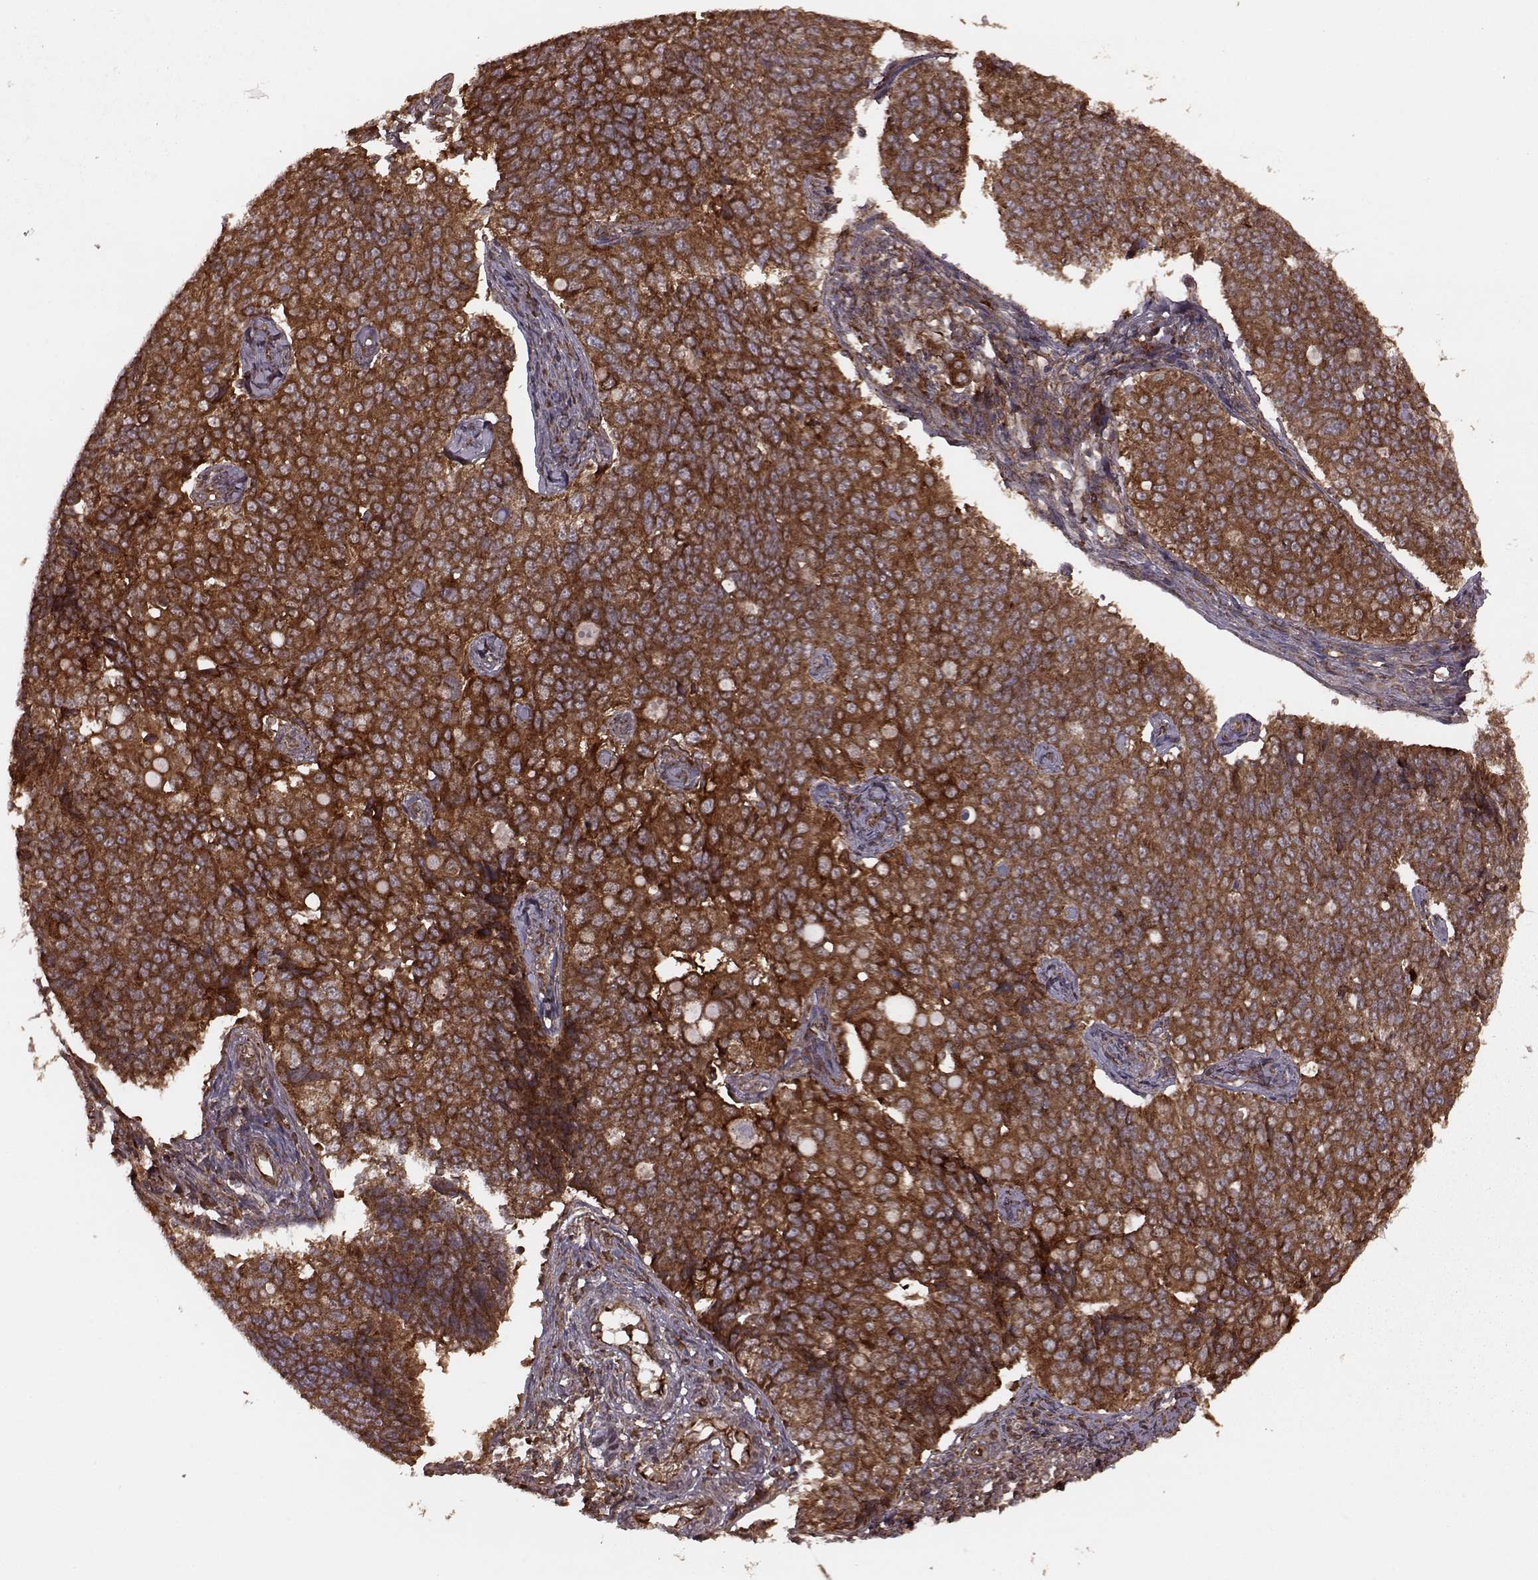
{"staining": {"intensity": "strong", "quantity": ">75%", "location": "cytoplasmic/membranous"}, "tissue": "endometrial cancer", "cell_type": "Tumor cells", "image_type": "cancer", "snomed": [{"axis": "morphology", "description": "Adenocarcinoma, NOS"}, {"axis": "topography", "description": "Endometrium"}], "caption": "This micrograph demonstrates immunohistochemistry (IHC) staining of human adenocarcinoma (endometrial), with high strong cytoplasmic/membranous positivity in approximately >75% of tumor cells.", "gene": "AGPAT1", "patient": {"sex": "female", "age": 43}}